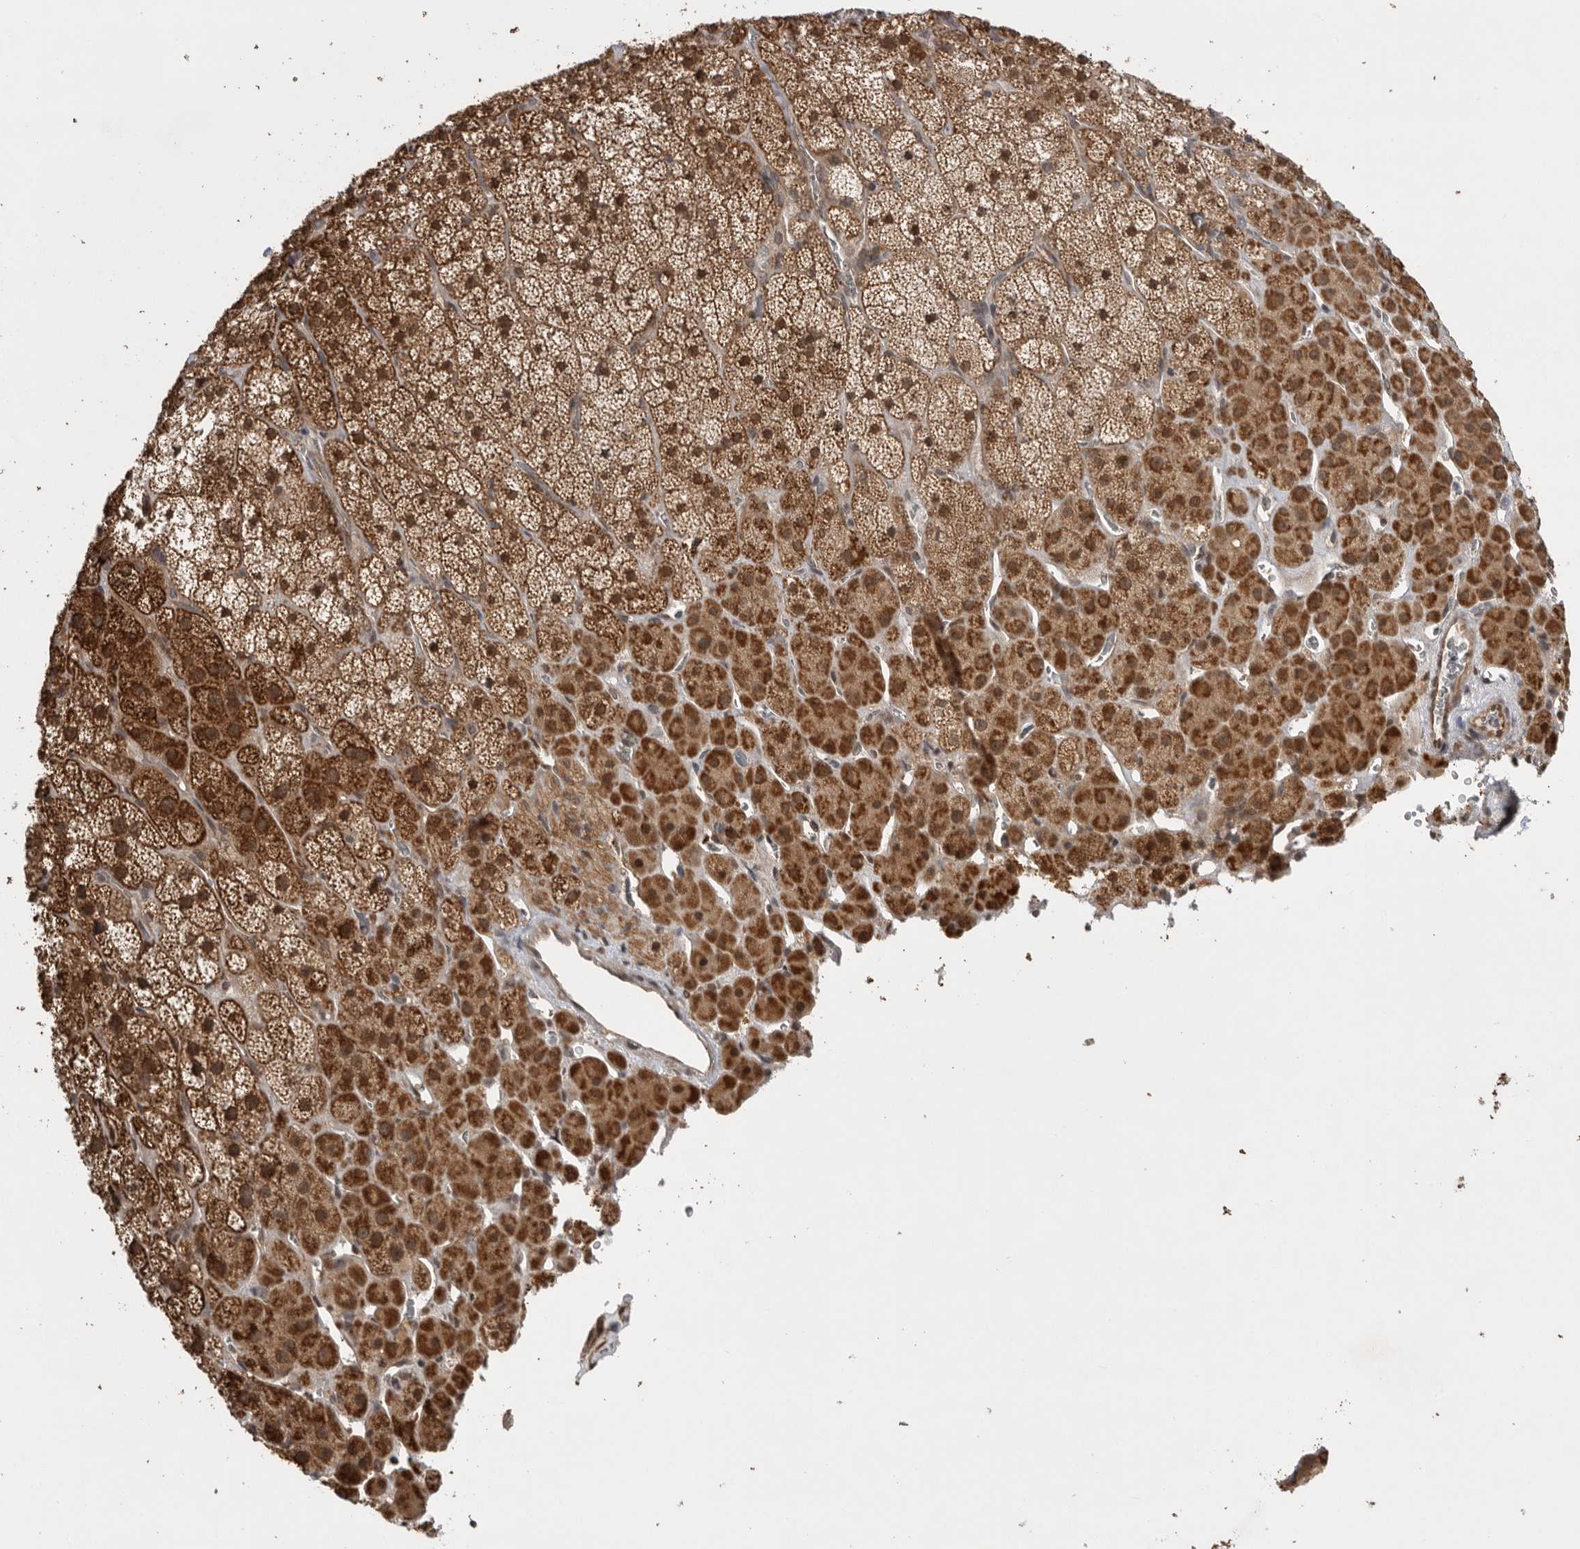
{"staining": {"intensity": "strong", "quantity": ">75%", "location": "cytoplasmic/membranous,nuclear"}, "tissue": "adrenal gland", "cell_type": "Glandular cells", "image_type": "normal", "snomed": [{"axis": "morphology", "description": "Normal tissue, NOS"}, {"axis": "topography", "description": "Adrenal gland"}], "caption": "Strong cytoplasmic/membranous,nuclear expression is appreciated in about >75% of glandular cells in unremarkable adrenal gland.", "gene": "VPS50", "patient": {"sex": "male", "age": 57}}